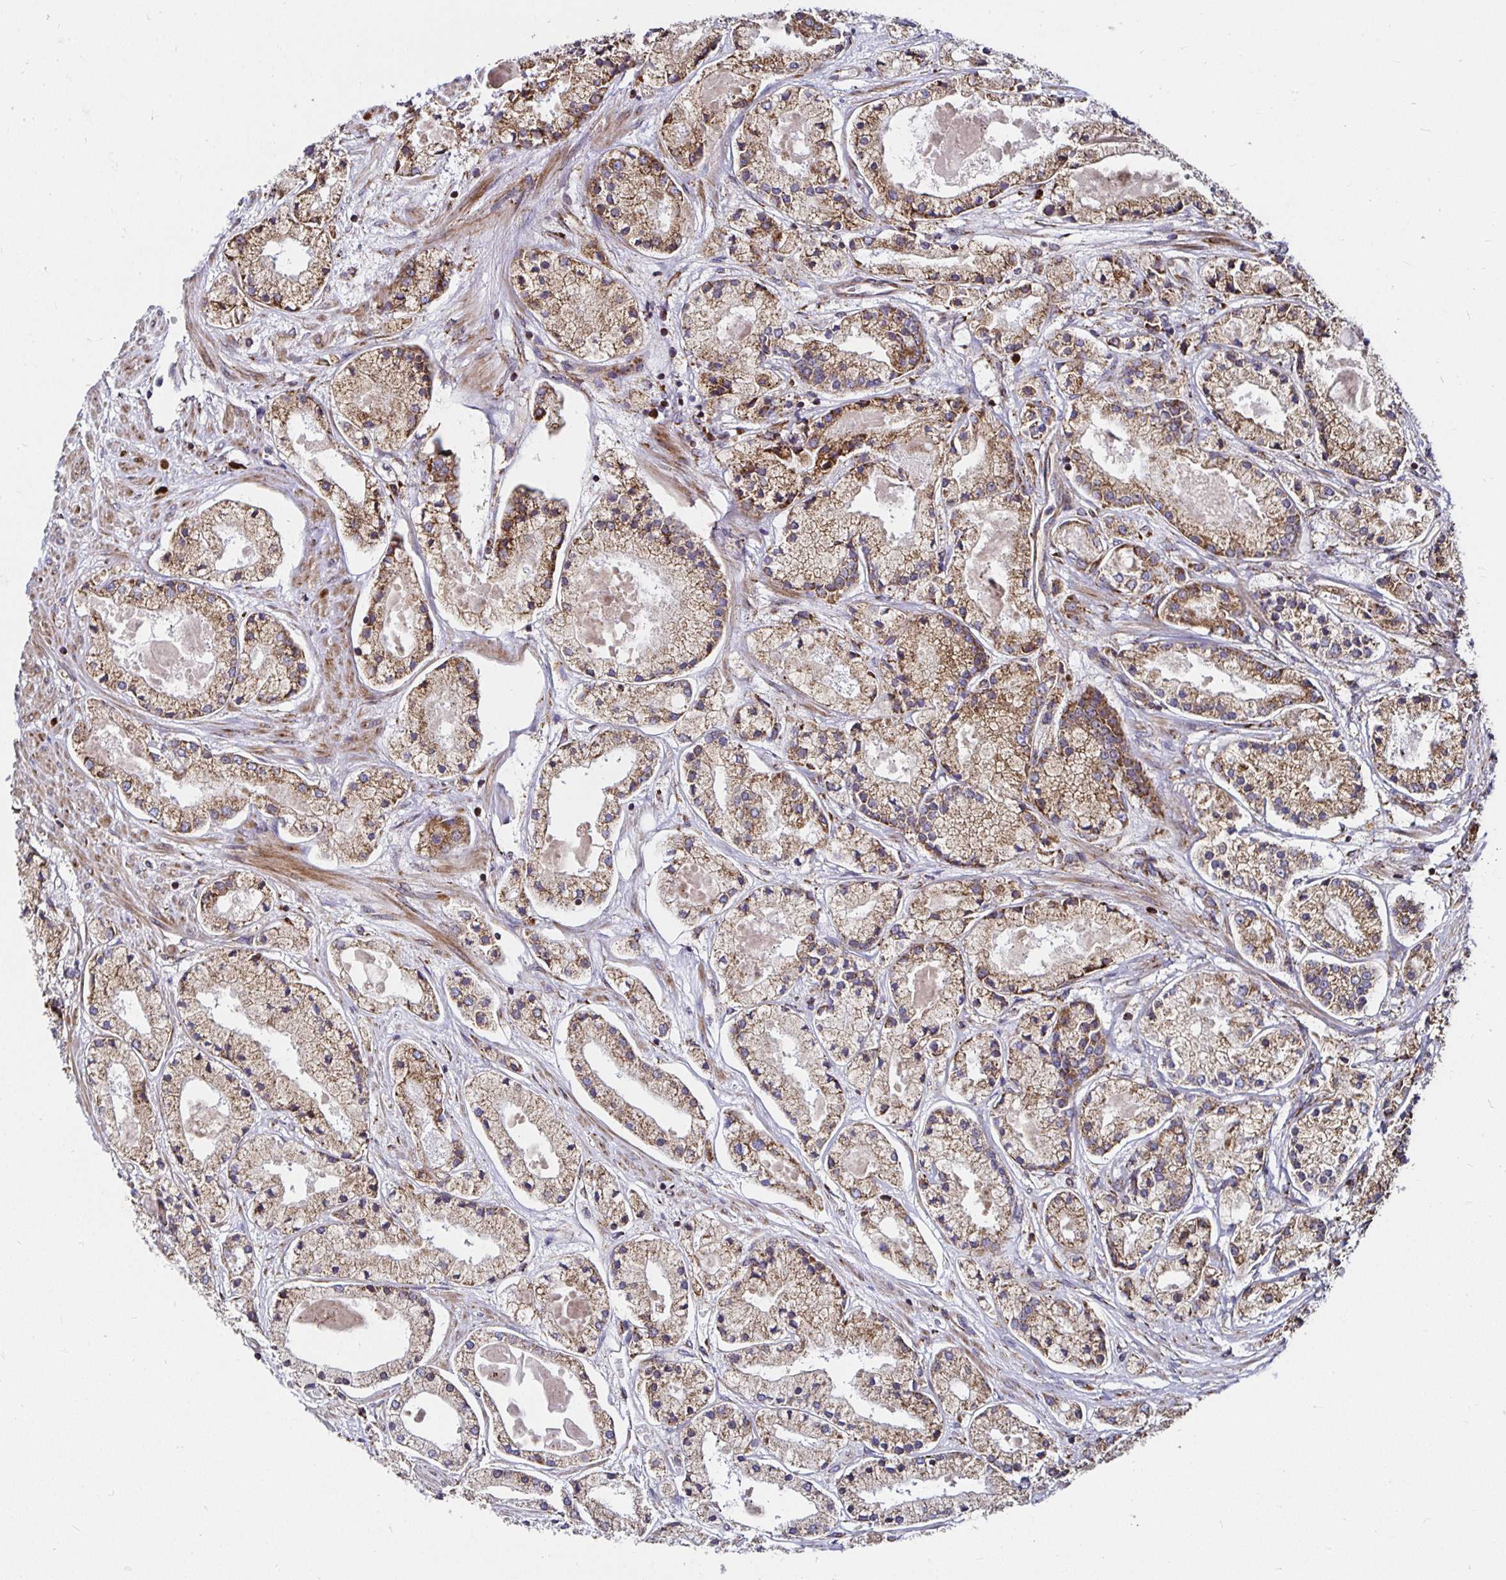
{"staining": {"intensity": "moderate", "quantity": ">75%", "location": "cytoplasmic/membranous"}, "tissue": "prostate cancer", "cell_type": "Tumor cells", "image_type": "cancer", "snomed": [{"axis": "morphology", "description": "Adenocarcinoma, High grade"}, {"axis": "topography", "description": "Prostate"}], "caption": "Protein expression analysis of human prostate cancer (adenocarcinoma (high-grade)) reveals moderate cytoplasmic/membranous staining in about >75% of tumor cells.", "gene": "SMYD3", "patient": {"sex": "male", "age": 67}}